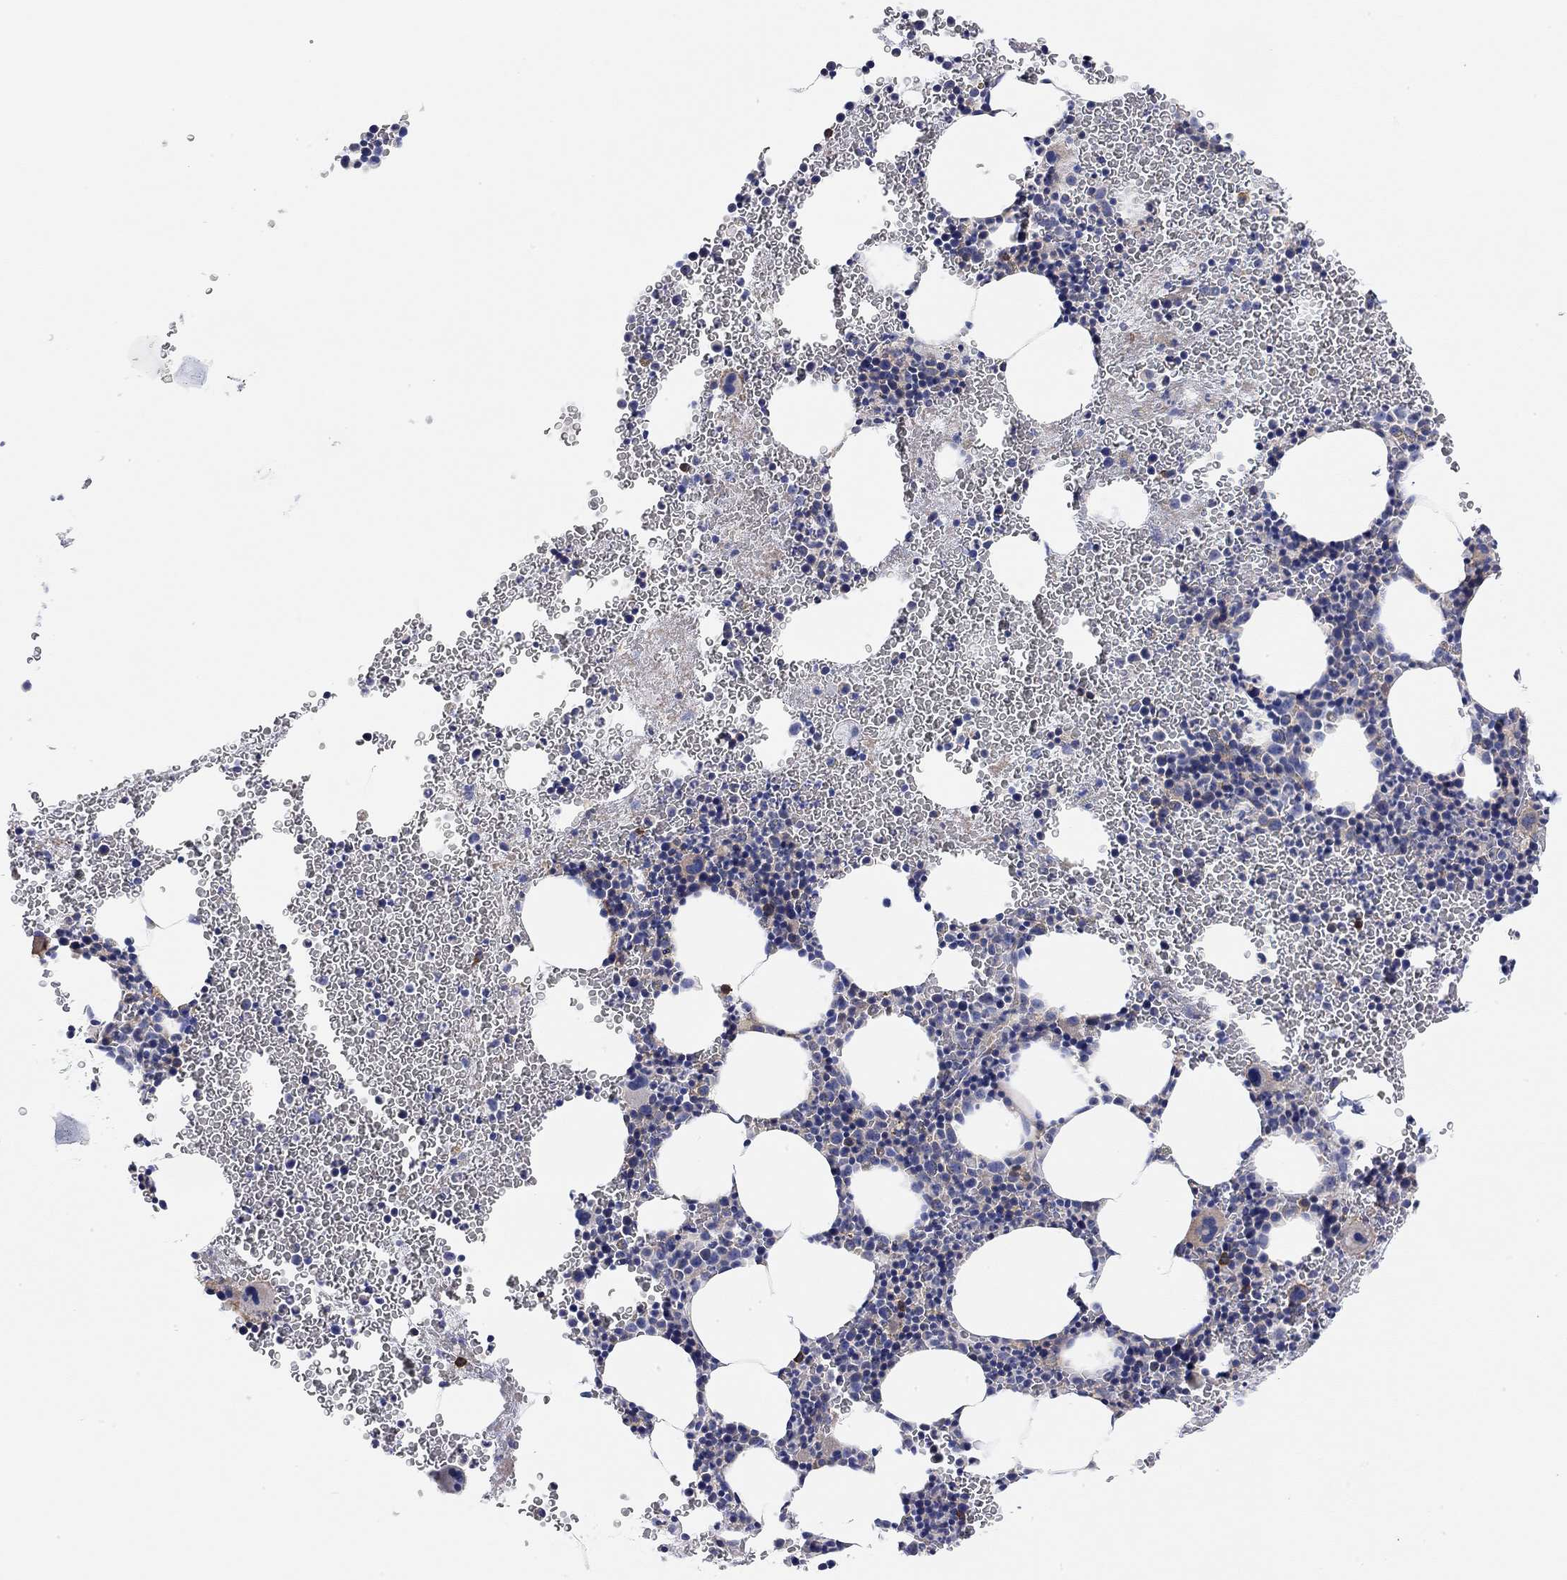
{"staining": {"intensity": "strong", "quantity": "<25%", "location": "cytoplasmic/membranous"}, "tissue": "bone marrow", "cell_type": "Hematopoietic cells", "image_type": "normal", "snomed": [{"axis": "morphology", "description": "Normal tissue, NOS"}, {"axis": "topography", "description": "Bone marrow"}], "caption": "Immunohistochemical staining of unremarkable human bone marrow demonstrates strong cytoplasmic/membranous protein expression in approximately <25% of hematopoietic cells.", "gene": "RGS1", "patient": {"sex": "male", "age": 50}}